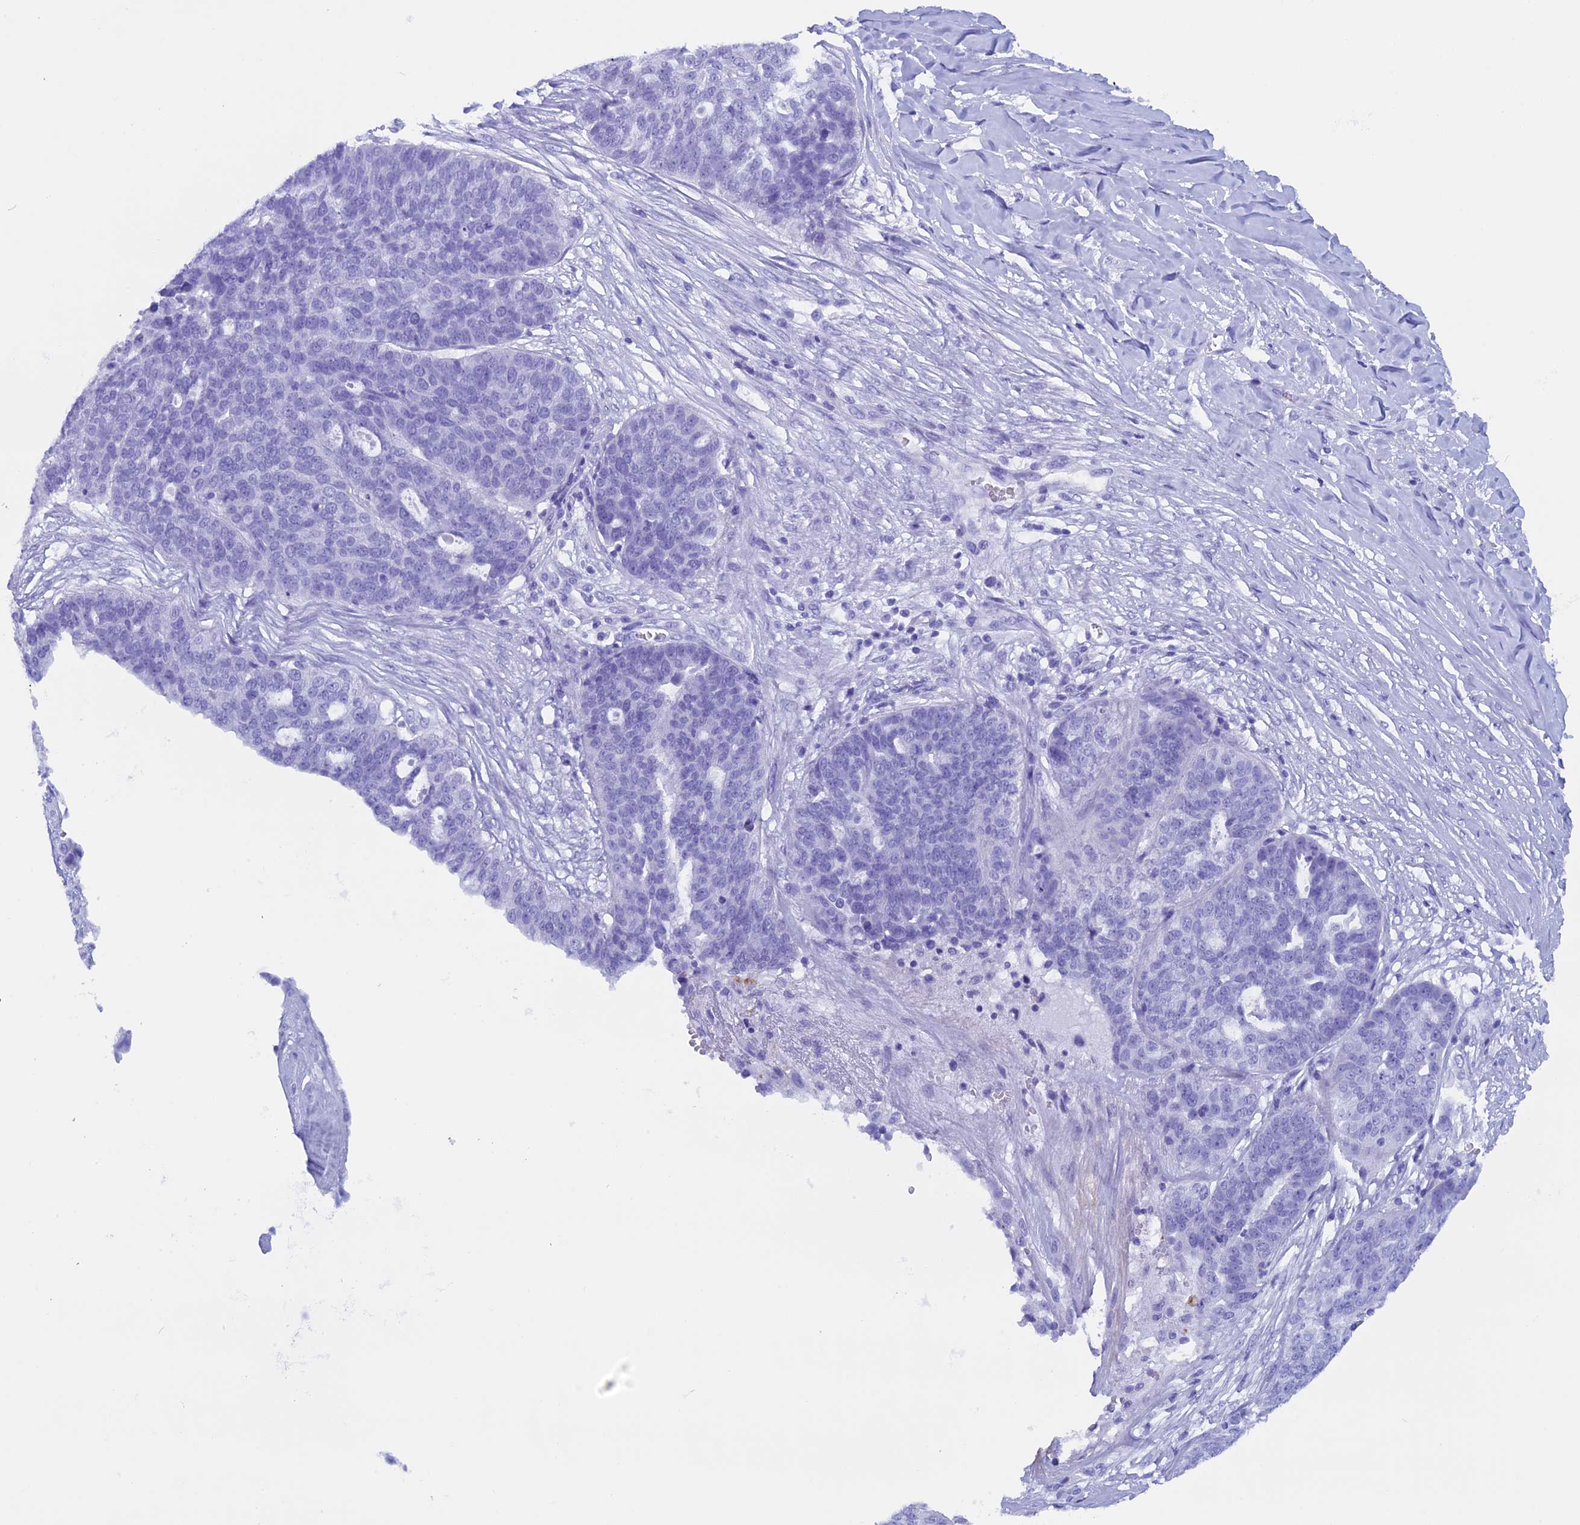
{"staining": {"intensity": "negative", "quantity": "none", "location": "none"}, "tissue": "ovarian cancer", "cell_type": "Tumor cells", "image_type": "cancer", "snomed": [{"axis": "morphology", "description": "Cystadenocarcinoma, serous, NOS"}, {"axis": "topography", "description": "Ovary"}], "caption": "Tumor cells show no significant positivity in serous cystadenocarcinoma (ovarian). (Brightfield microscopy of DAB (3,3'-diaminobenzidine) immunohistochemistry (IHC) at high magnification).", "gene": "FAM169A", "patient": {"sex": "female", "age": 59}}